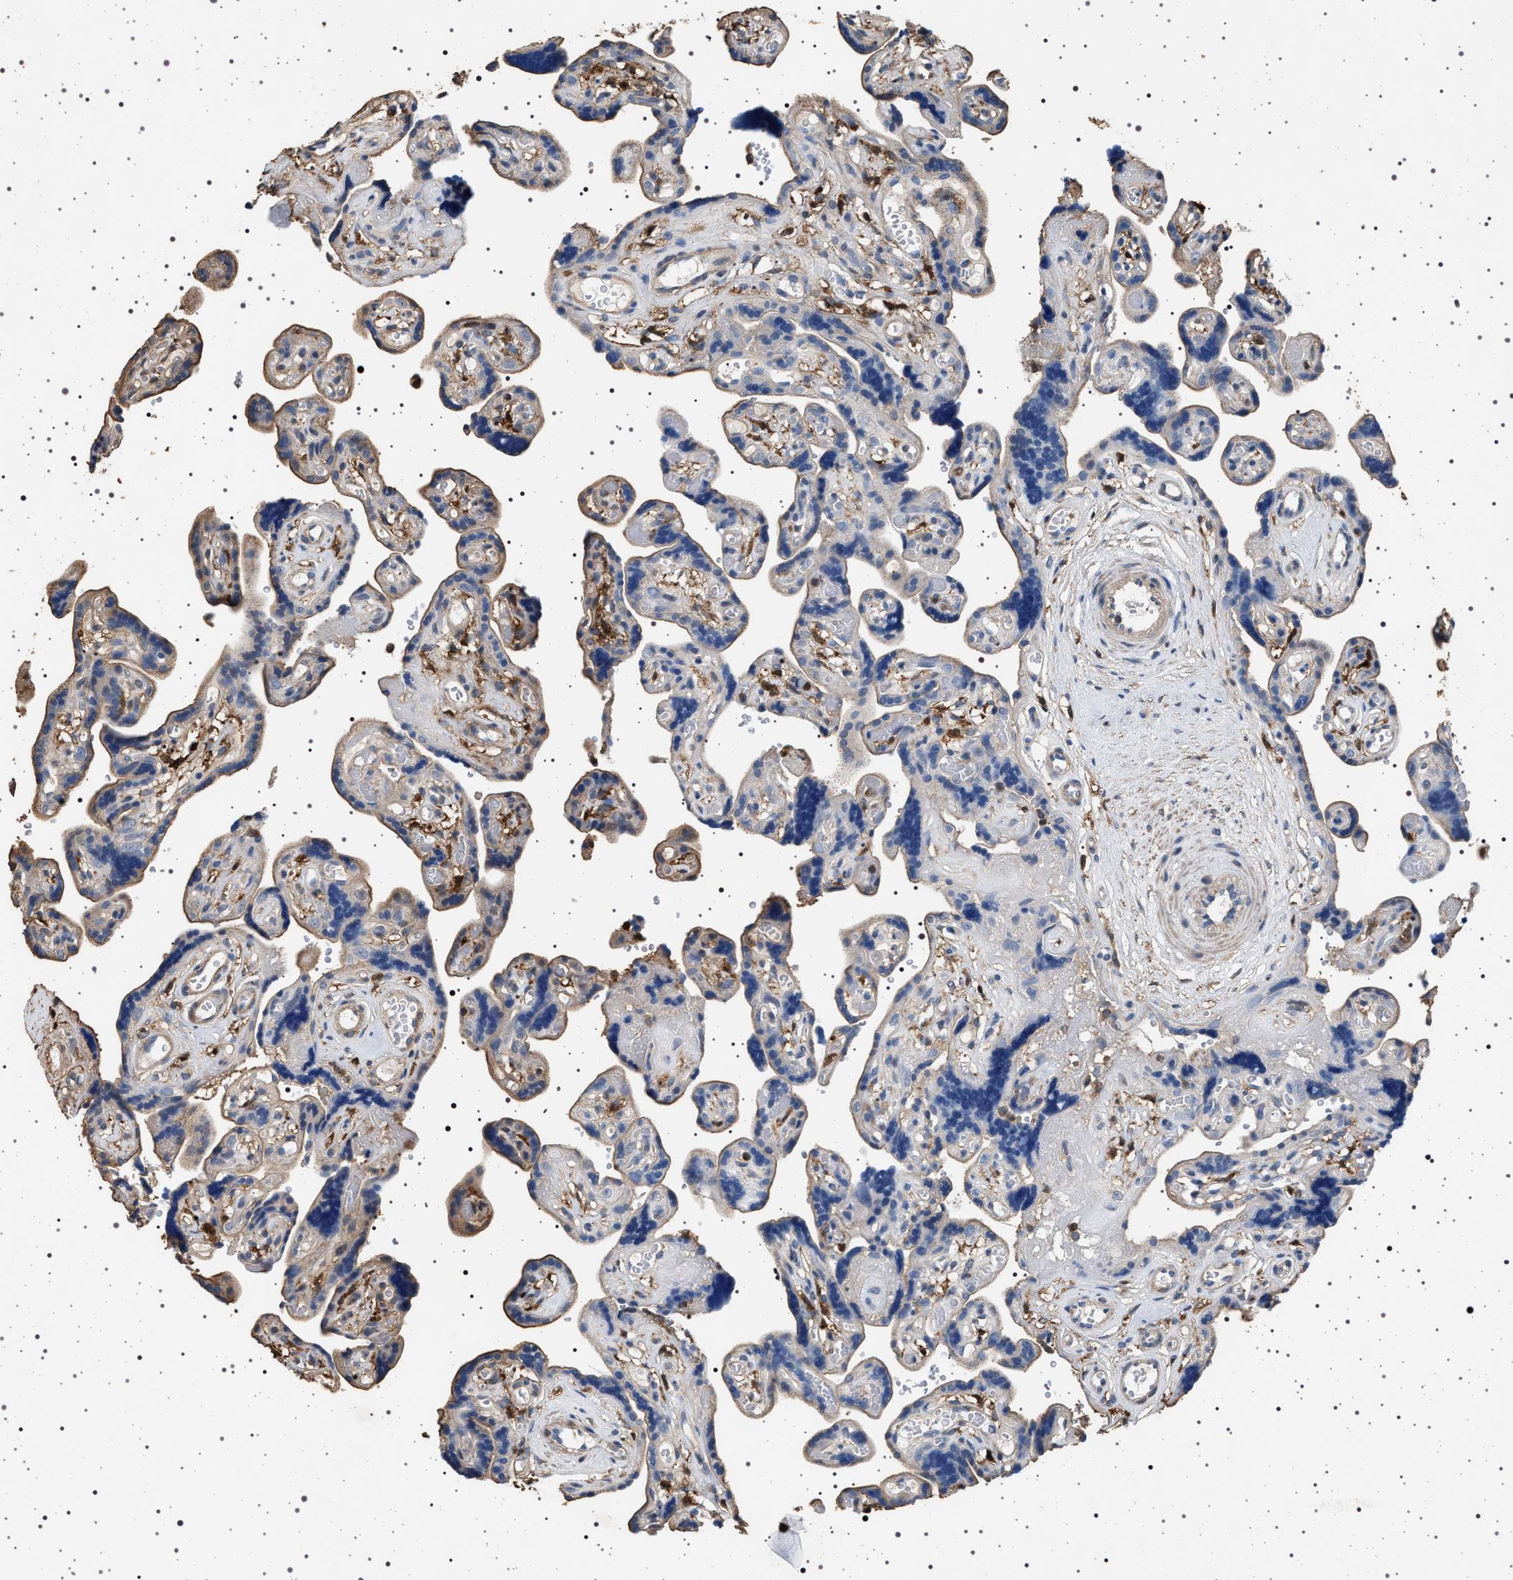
{"staining": {"intensity": "negative", "quantity": "none", "location": "none"}, "tissue": "placenta", "cell_type": "Decidual cells", "image_type": "normal", "snomed": [{"axis": "morphology", "description": "Normal tissue, NOS"}, {"axis": "topography", "description": "Placenta"}], "caption": "Image shows no protein staining in decidual cells of benign placenta. (DAB immunohistochemistry (IHC) with hematoxylin counter stain).", "gene": "SMAP2", "patient": {"sex": "female", "age": 30}}